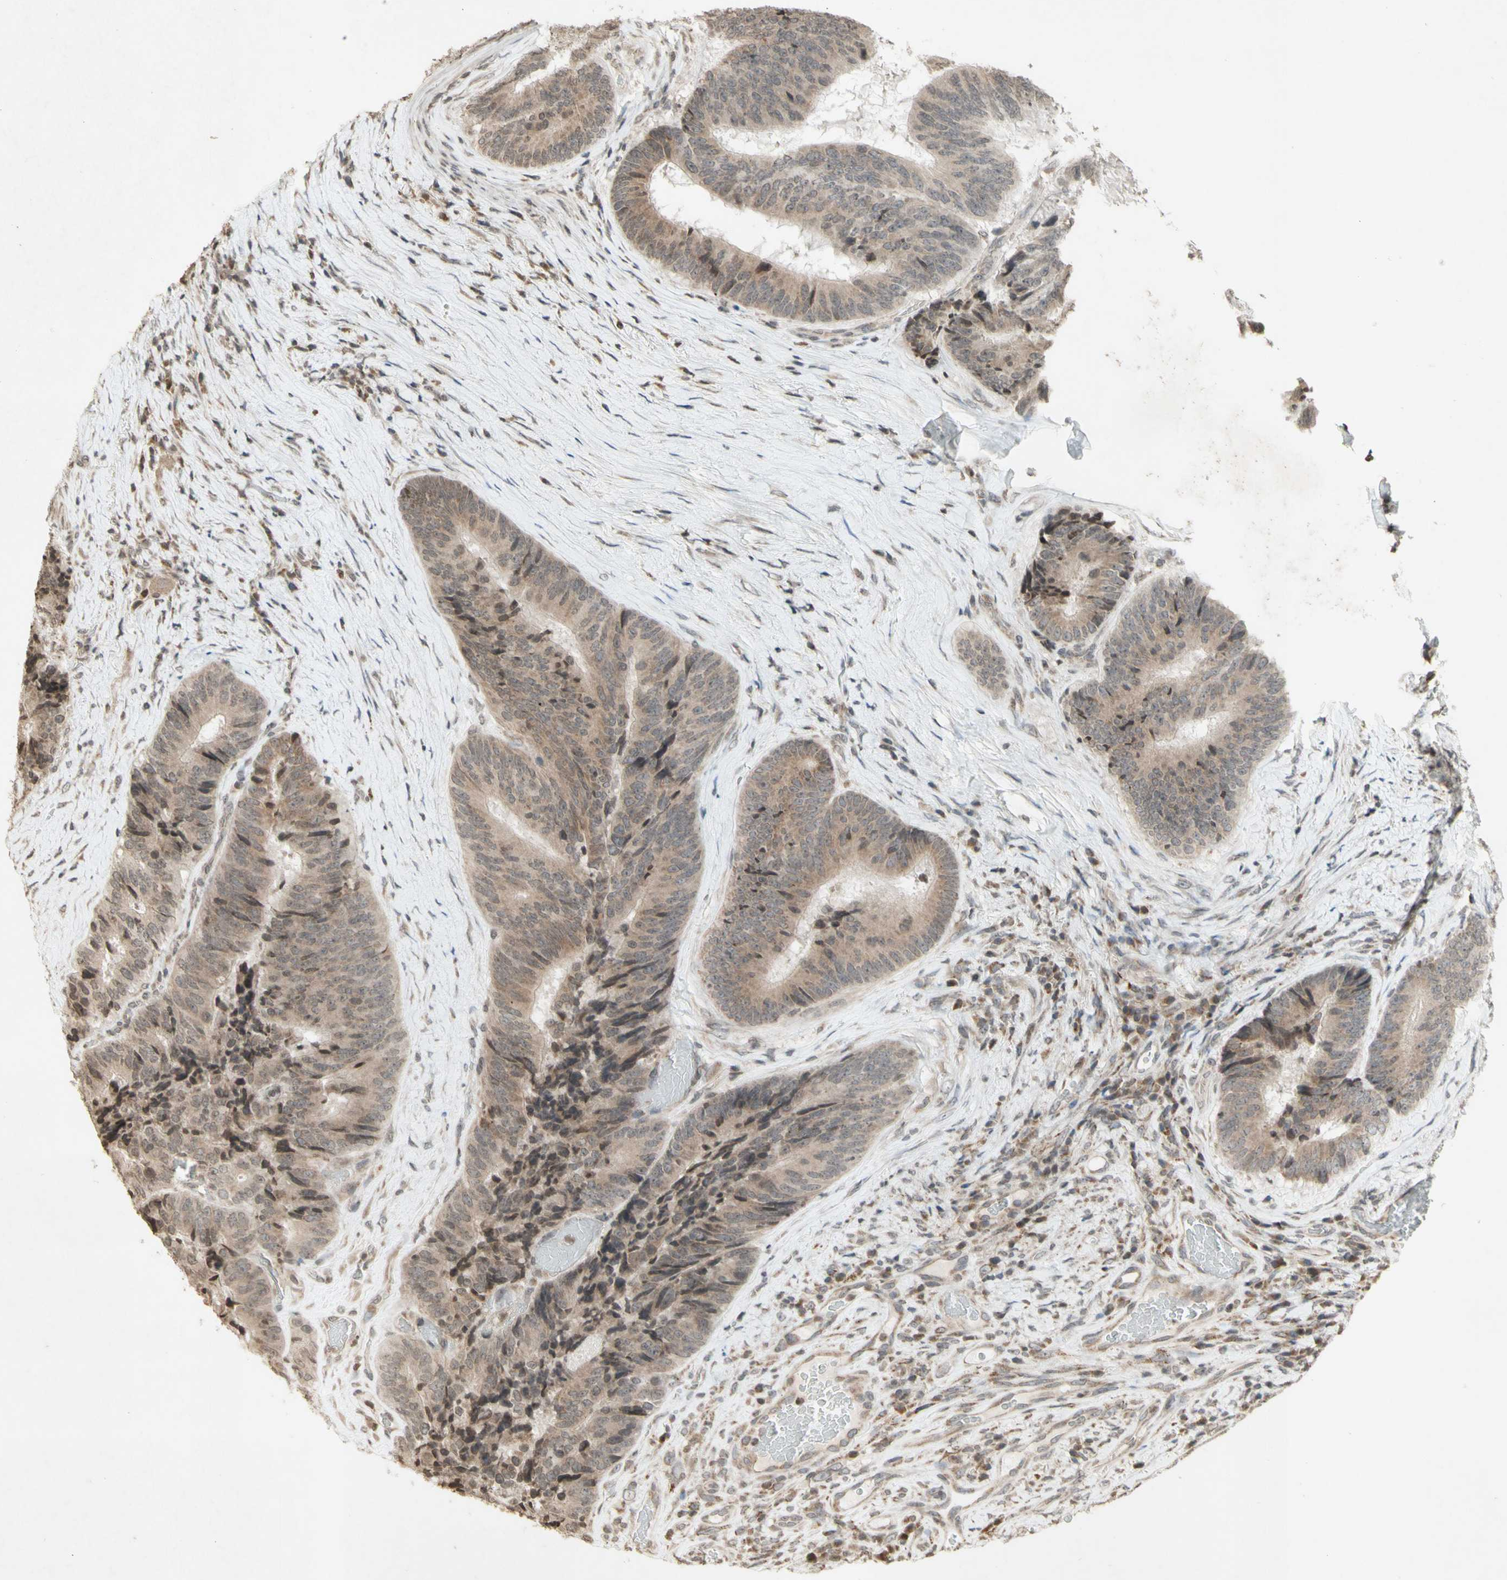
{"staining": {"intensity": "weak", "quantity": ">75%", "location": "cytoplasmic/membranous,nuclear"}, "tissue": "colorectal cancer", "cell_type": "Tumor cells", "image_type": "cancer", "snomed": [{"axis": "morphology", "description": "Adenocarcinoma, NOS"}, {"axis": "topography", "description": "Rectum"}], "caption": "This histopathology image shows colorectal adenocarcinoma stained with IHC to label a protein in brown. The cytoplasmic/membranous and nuclear of tumor cells show weak positivity for the protein. Nuclei are counter-stained blue.", "gene": "CCNI", "patient": {"sex": "male", "age": 72}}